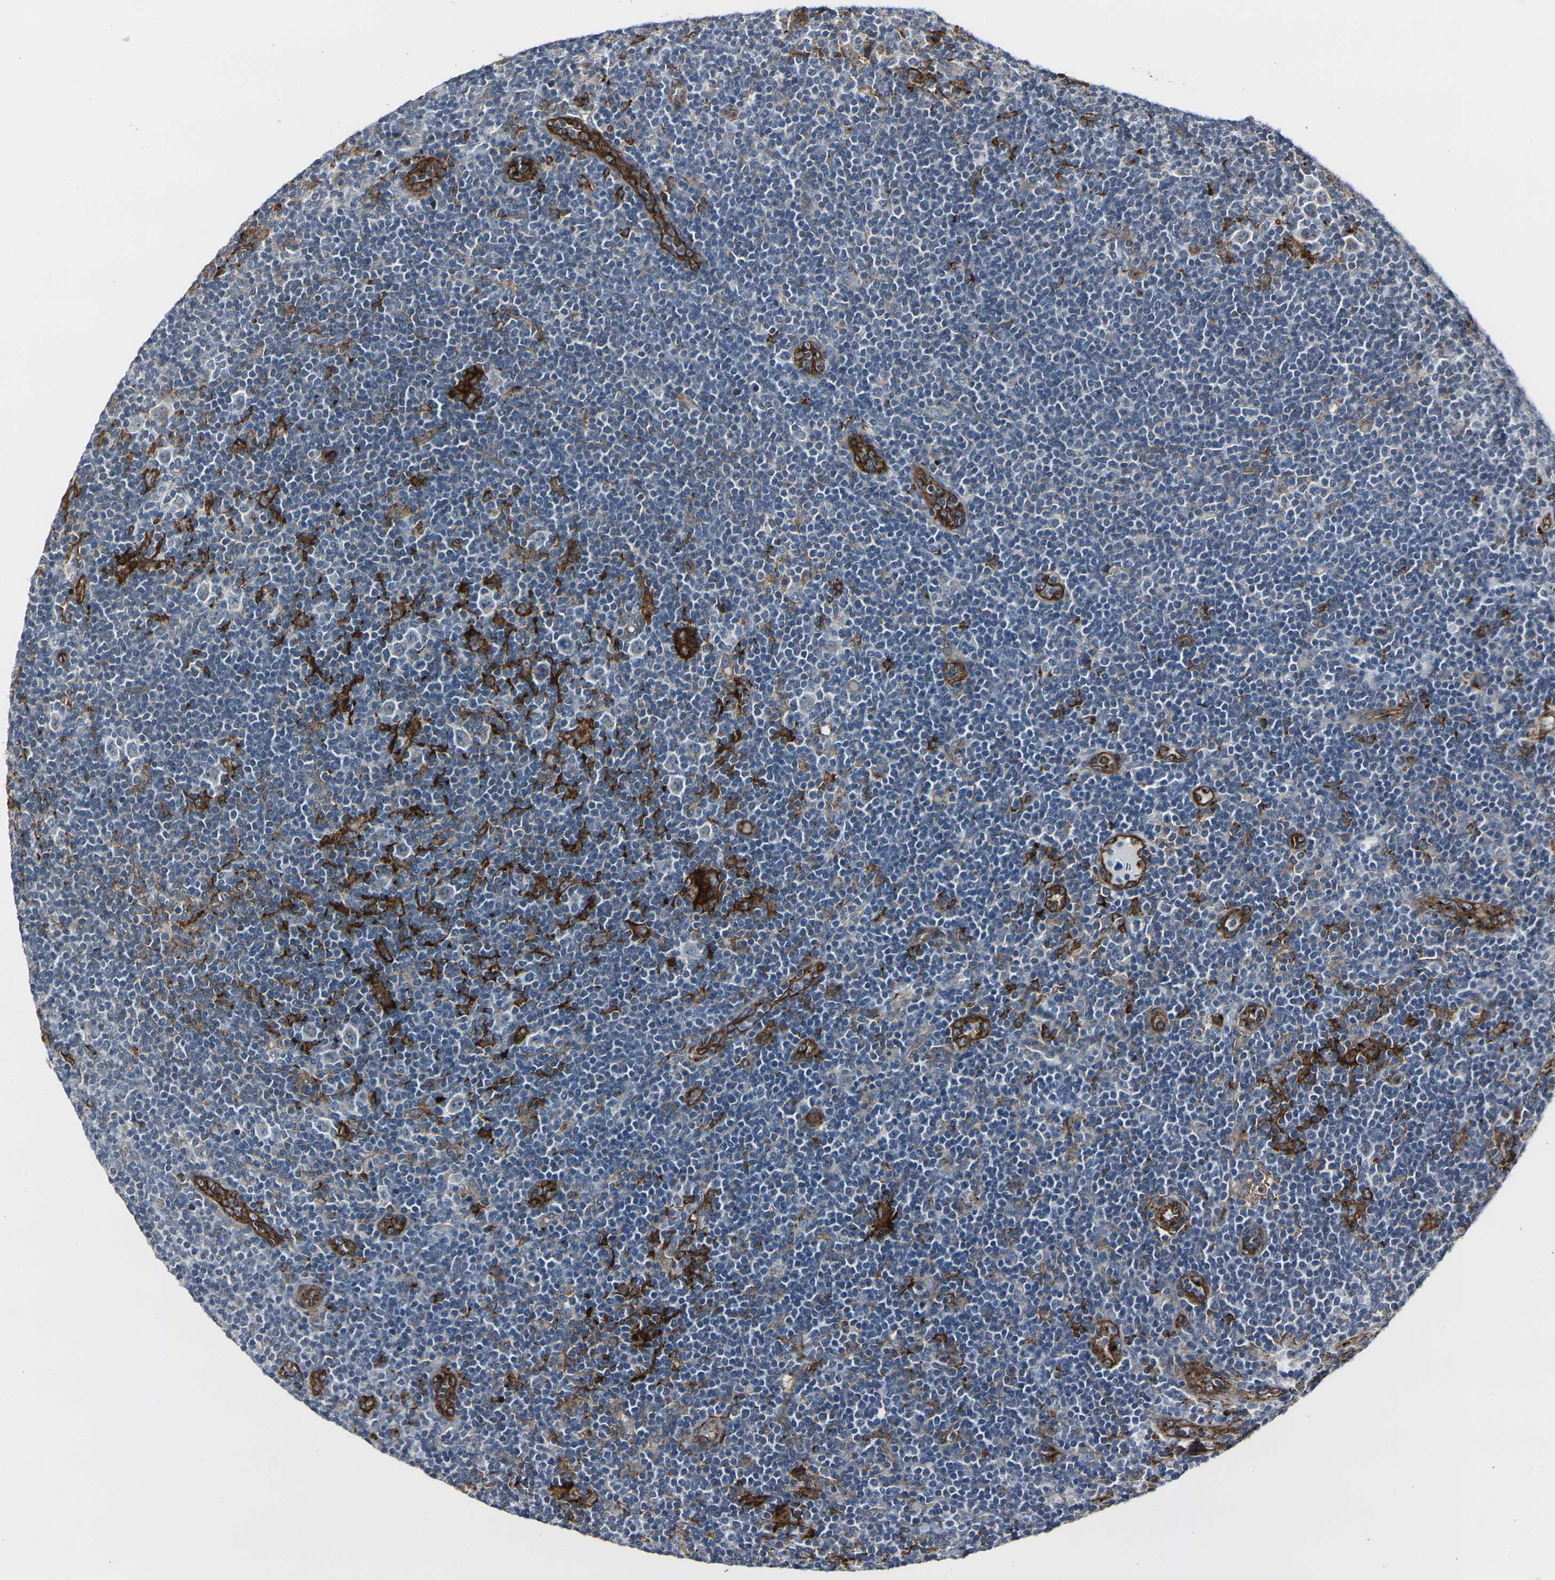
{"staining": {"intensity": "weak", "quantity": "25%-75%", "location": "cytoplasmic/membranous"}, "tissue": "lymphoma", "cell_type": "Tumor cells", "image_type": "cancer", "snomed": [{"axis": "morphology", "description": "Hodgkin's disease, NOS"}, {"axis": "topography", "description": "Lymph node"}], "caption": "Immunohistochemistry image of human lymphoma stained for a protein (brown), which shows low levels of weak cytoplasmic/membranous staining in about 25%-75% of tumor cells.", "gene": "MYOF", "patient": {"sex": "female", "age": 57}}